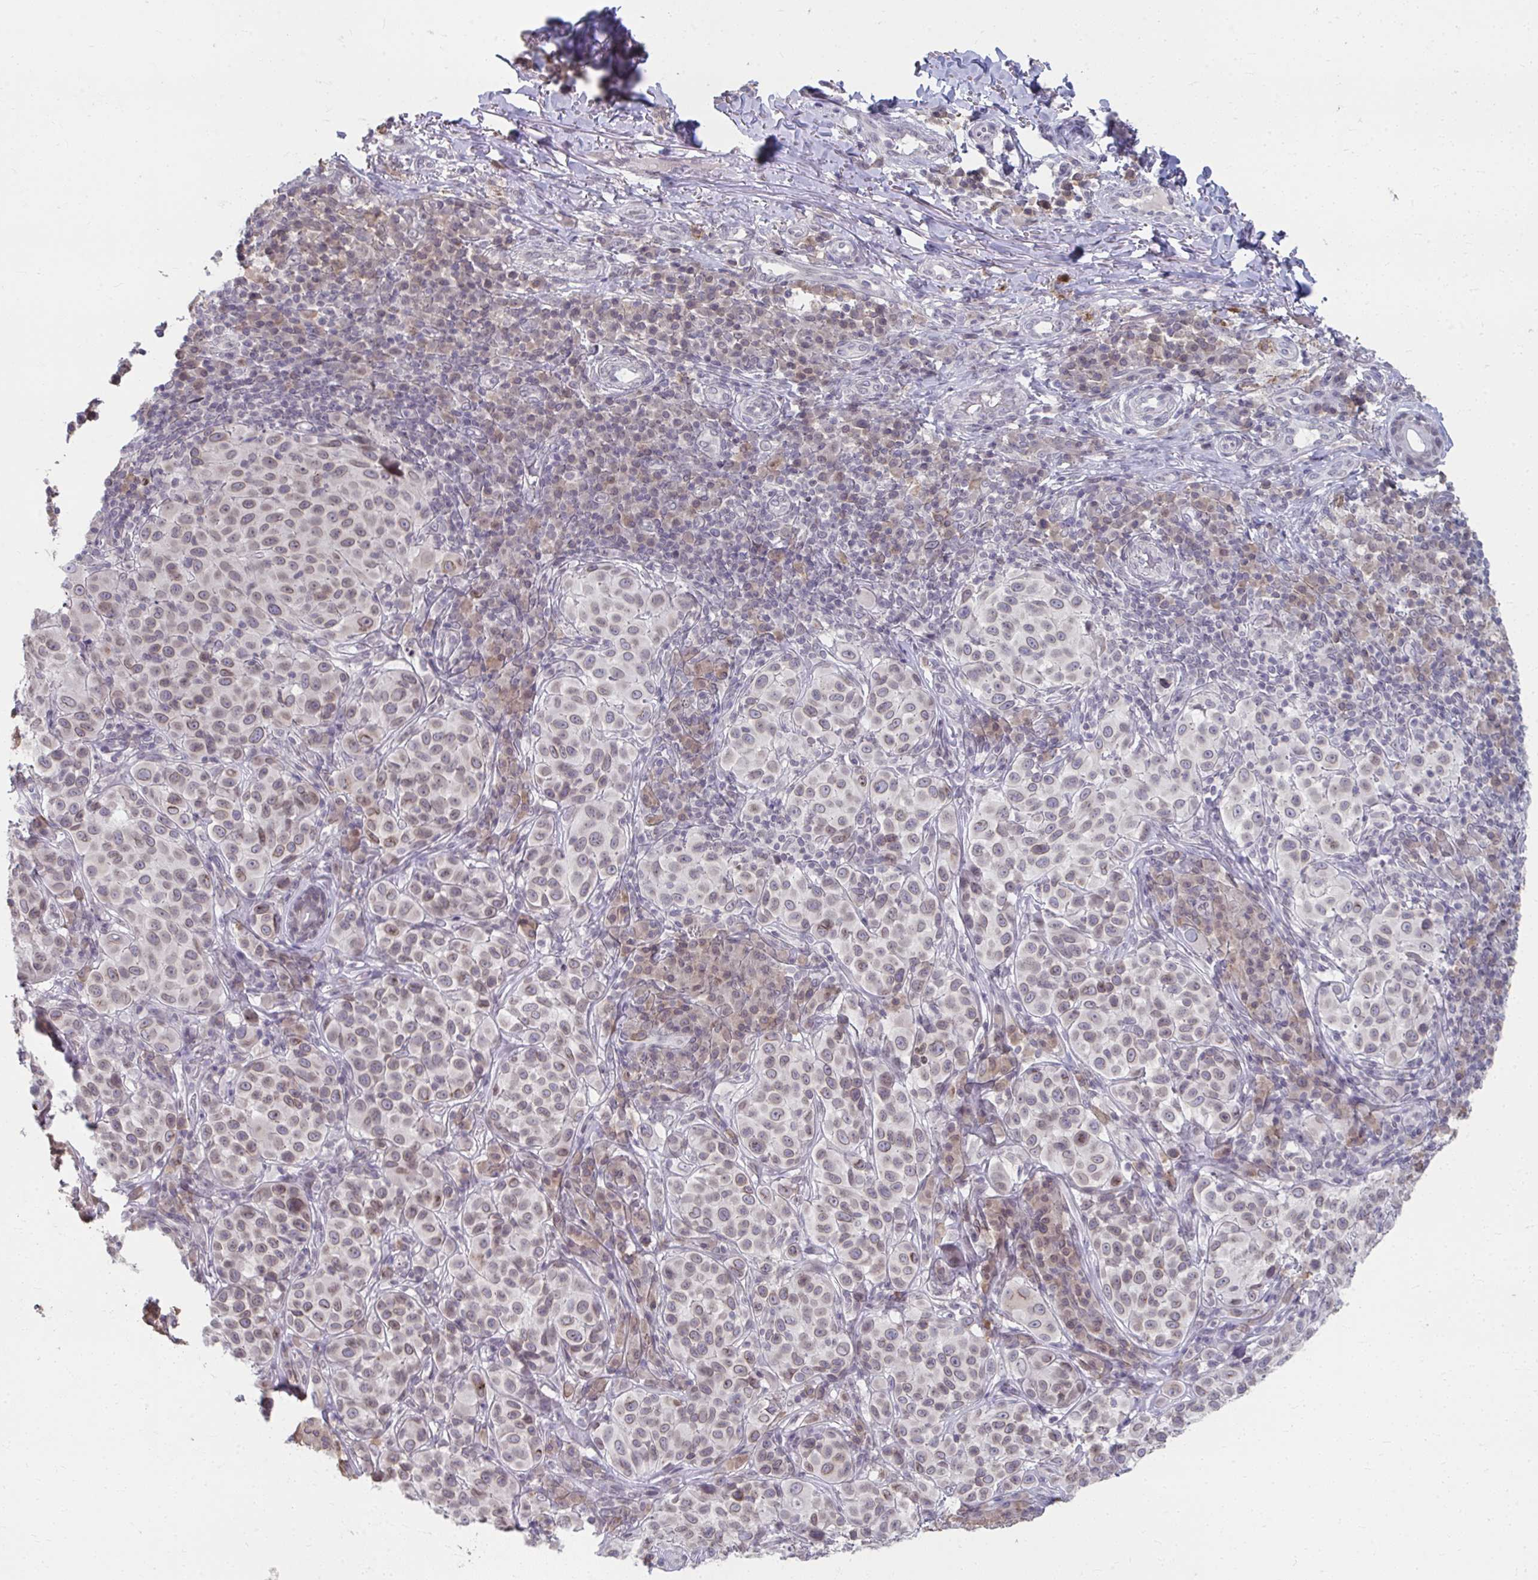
{"staining": {"intensity": "weak", "quantity": "<25%", "location": "cytoplasmic/membranous,nuclear"}, "tissue": "melanoma", "cell_type": "Tumor cells", "image_type": "cancer", "snomed": [{"axis": "morphology", "description": "Malignant melanoma, NOS"}, {"axis": "topography", "description": "Skin"}], "caption": "Tumor cells are negative for brown protein staining in malignant melanoma.", "gene": "NUP133", "patient": {"sex": "male", "age": 38}}